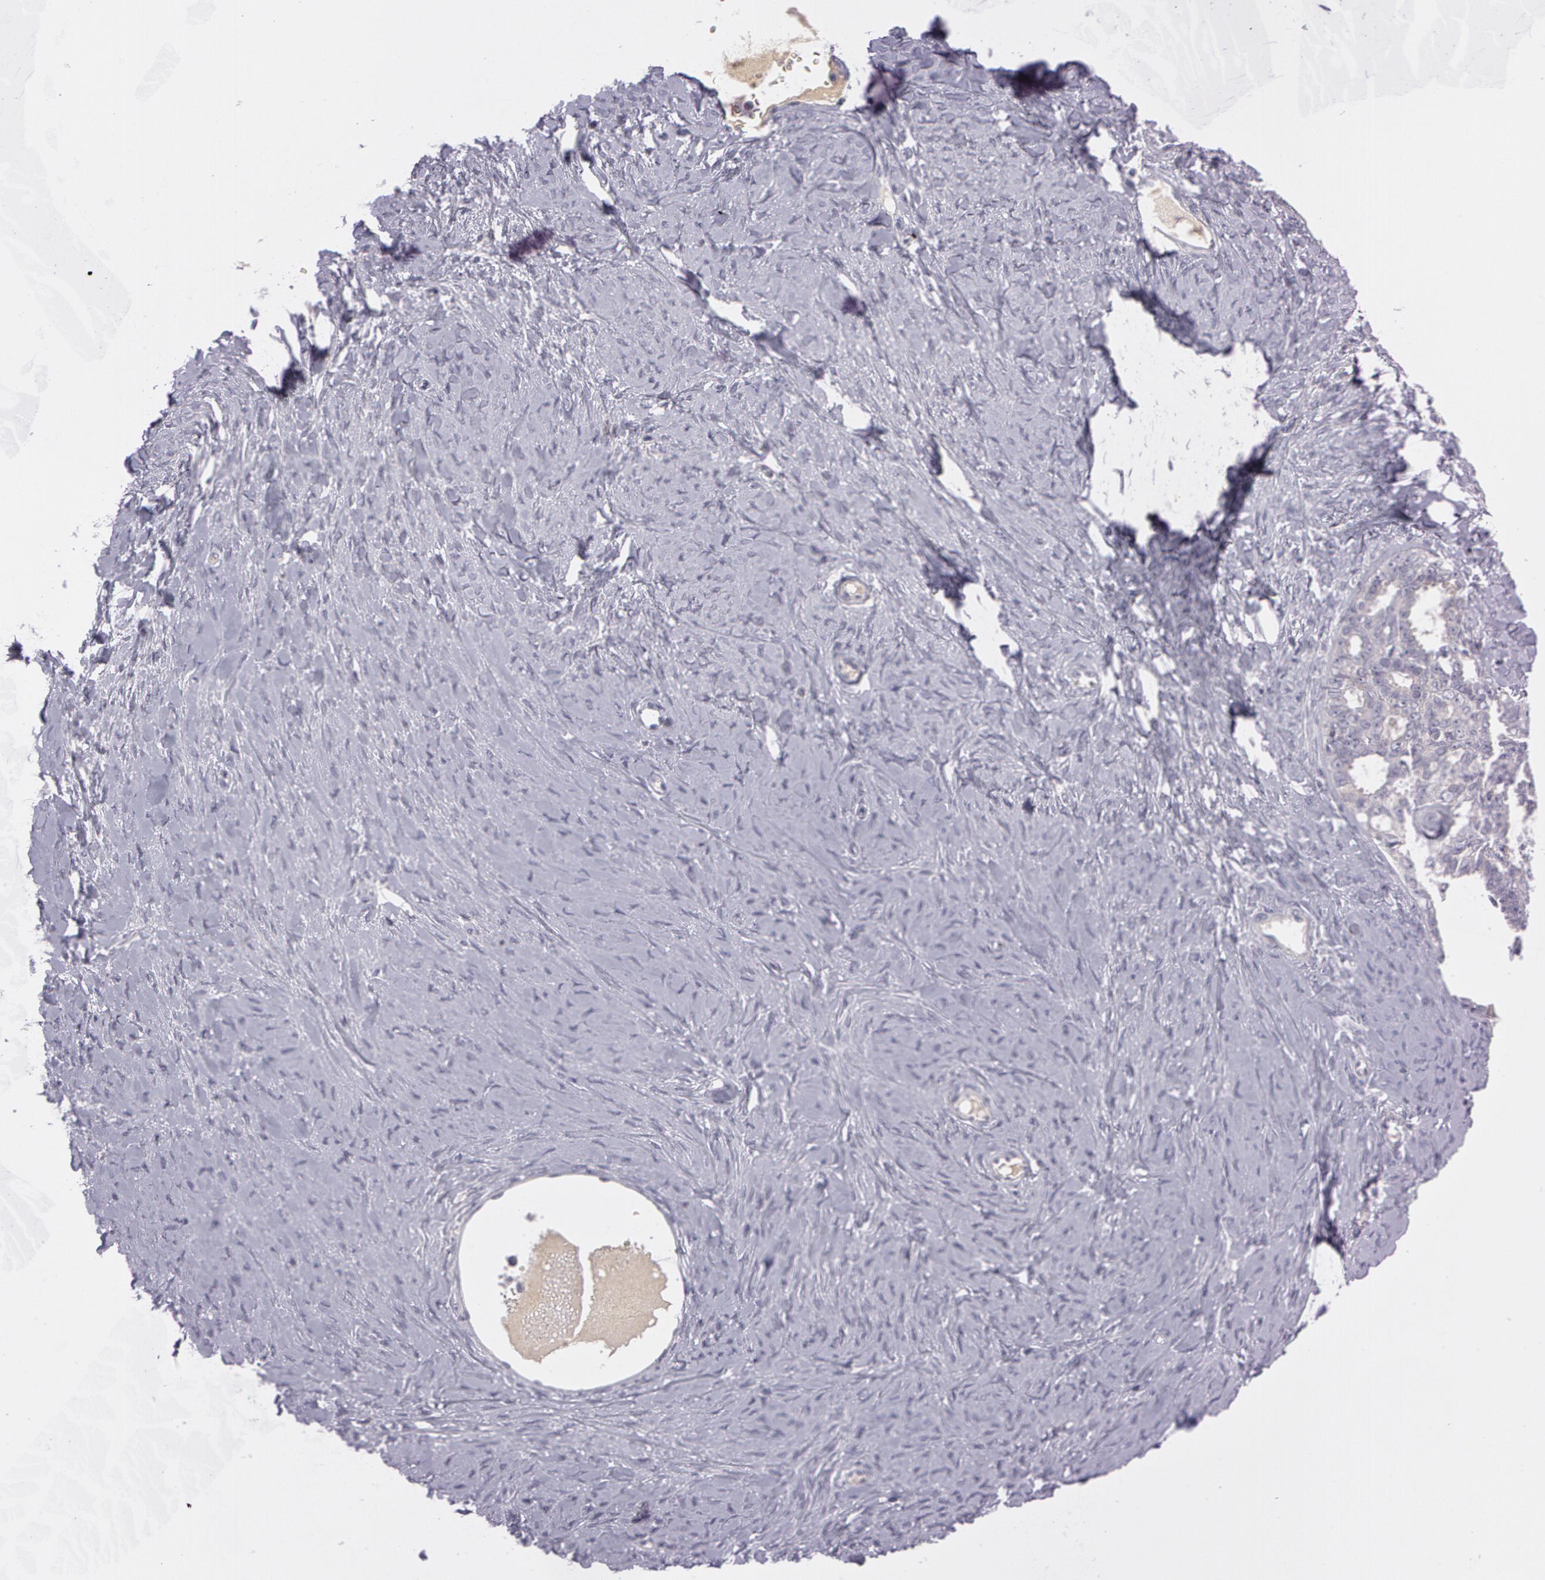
{"staining": {"intensity": "weak", "quantity": "25%-75%", "location": "cytoplasmic/membranous"}, "tissue": "ovarian cancer", "cell_type": "Tumor cells", "image_type": "cancer", "snomed": [{"axis": "morphology", "description": "Cystadenocarcinoma, serous, NOS"}, {"axis": "topography", "description": "Ovary"}], "caption": "The immunohistochemical stain highlights weak cytoplasmic/membranous staining in tumor cells of ovarian serous cystadenocarcinoma tissue.", "gene": "MXRA5", "patient": {"sex": "female", "age": 71}}